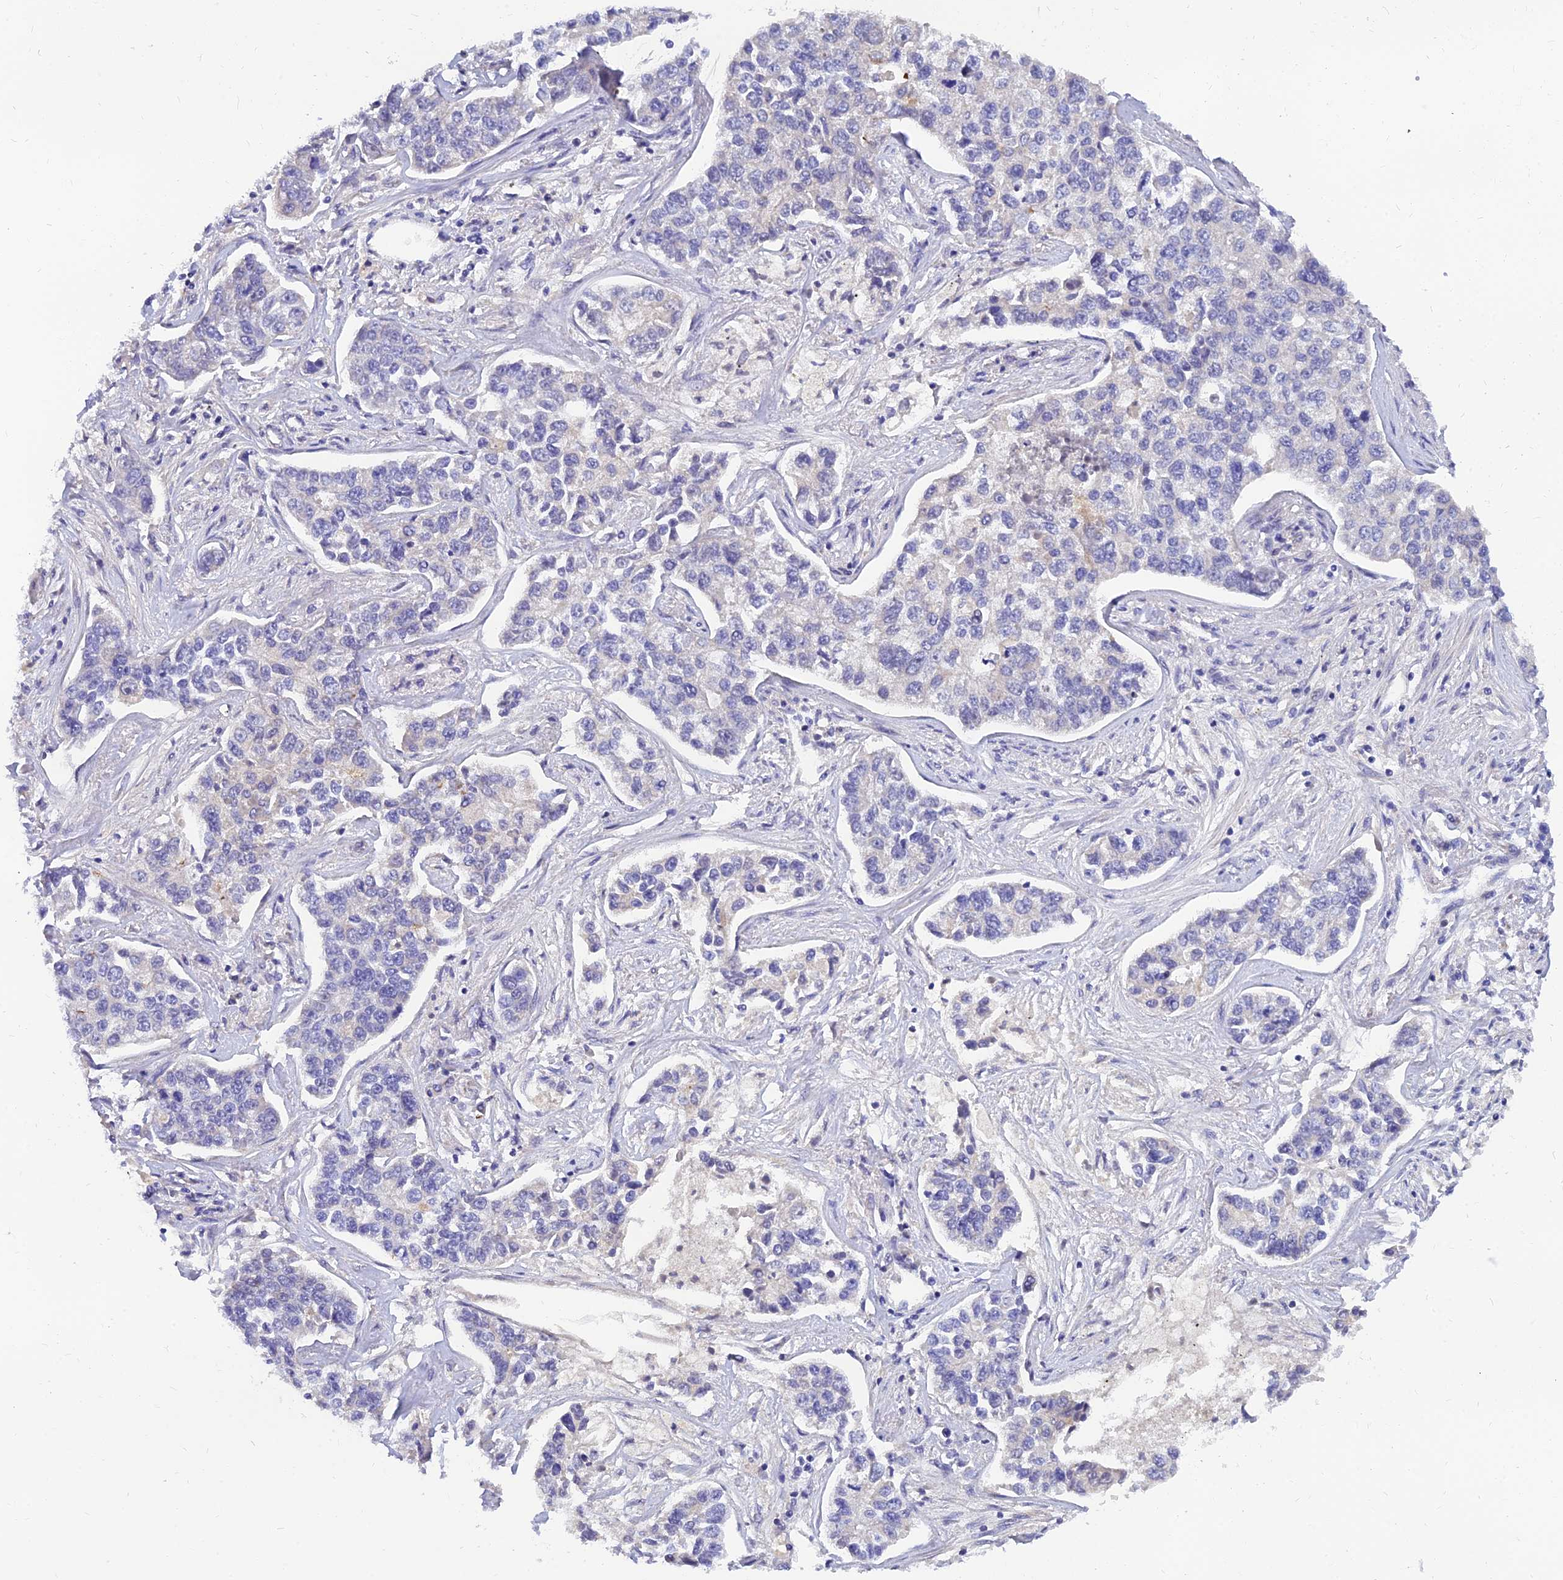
{"staining": {"intensity": "negative", "quantity": "none", "location": "none"}, "tissue": "lung cancer", "cell_type": "Tumor cells", "image_type": "cancer", "snomed": [{"axis": "morphology", "description": "Adenocarcinoma, NOS"}, {"axis": "topography", "description": "Lung"}], "caption": "DAB (3,3'-diaminobenzidine) immunohistochemical staining of human lung cancer displays no significant positivity in tumor cells.", "gene": "TMEM161B", "patient": {"sex": "male", "age": 49}}